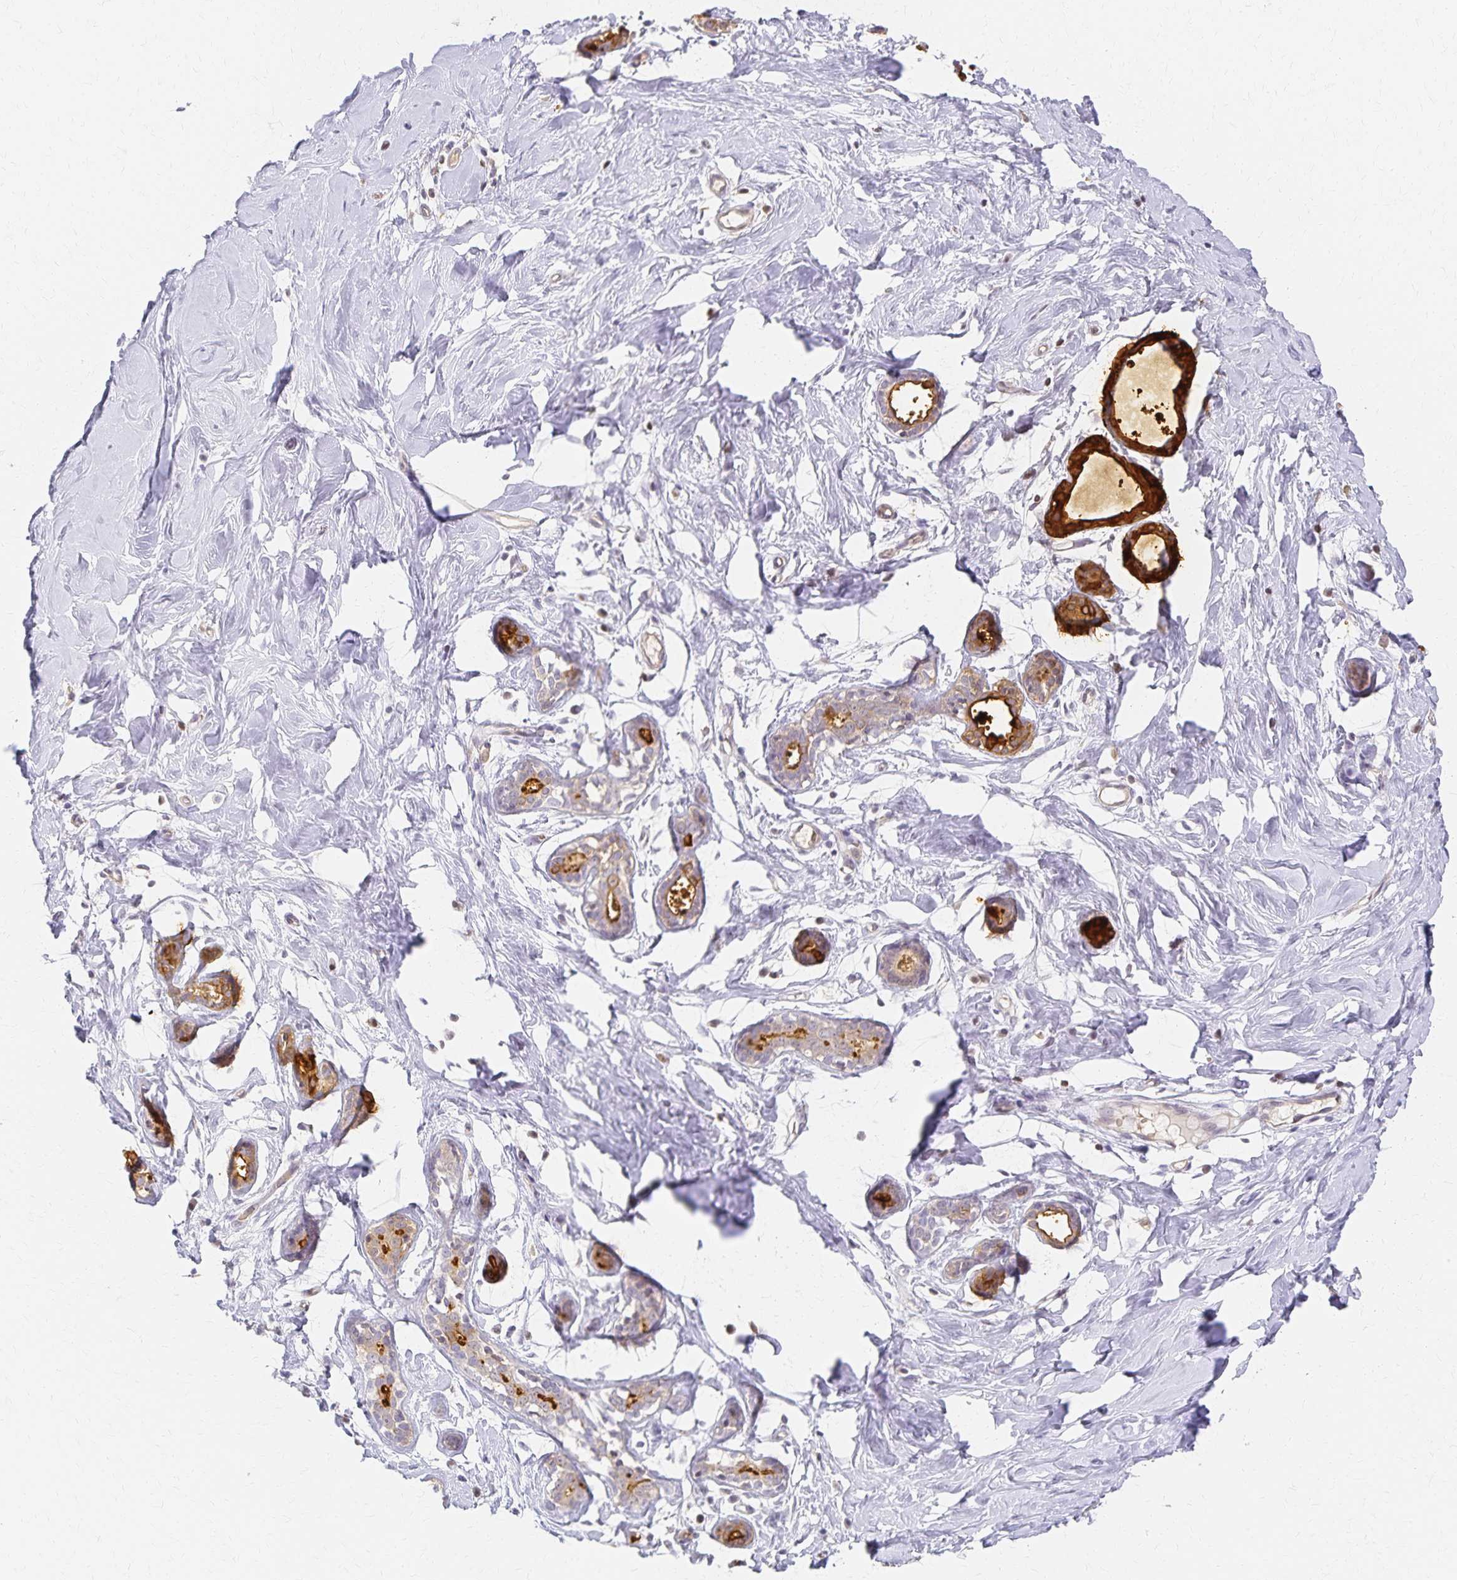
{"staining": {"intensity": "negative", "quantity": "none", "location": "none"}, "tissue": "breast", "cell_type": "Adipocytes", "image_type": "normal", "snomed": [{"axis": "morphology", "description": "Normal tissue, NOS"}, {"axis": "topography", "description": "Breast"}], "caption": "The micrograph reveals no staining of adipocytes in benign breast. Brightfield microscopy of immunohistochemistry (IHC) stained with DAB (3,3'-diaminobenzidine) (brown) and hematoxylin (blue), captured at high magnification.", "gene": "AZGP1", "patient": {"sex": "female", "age": 27}}